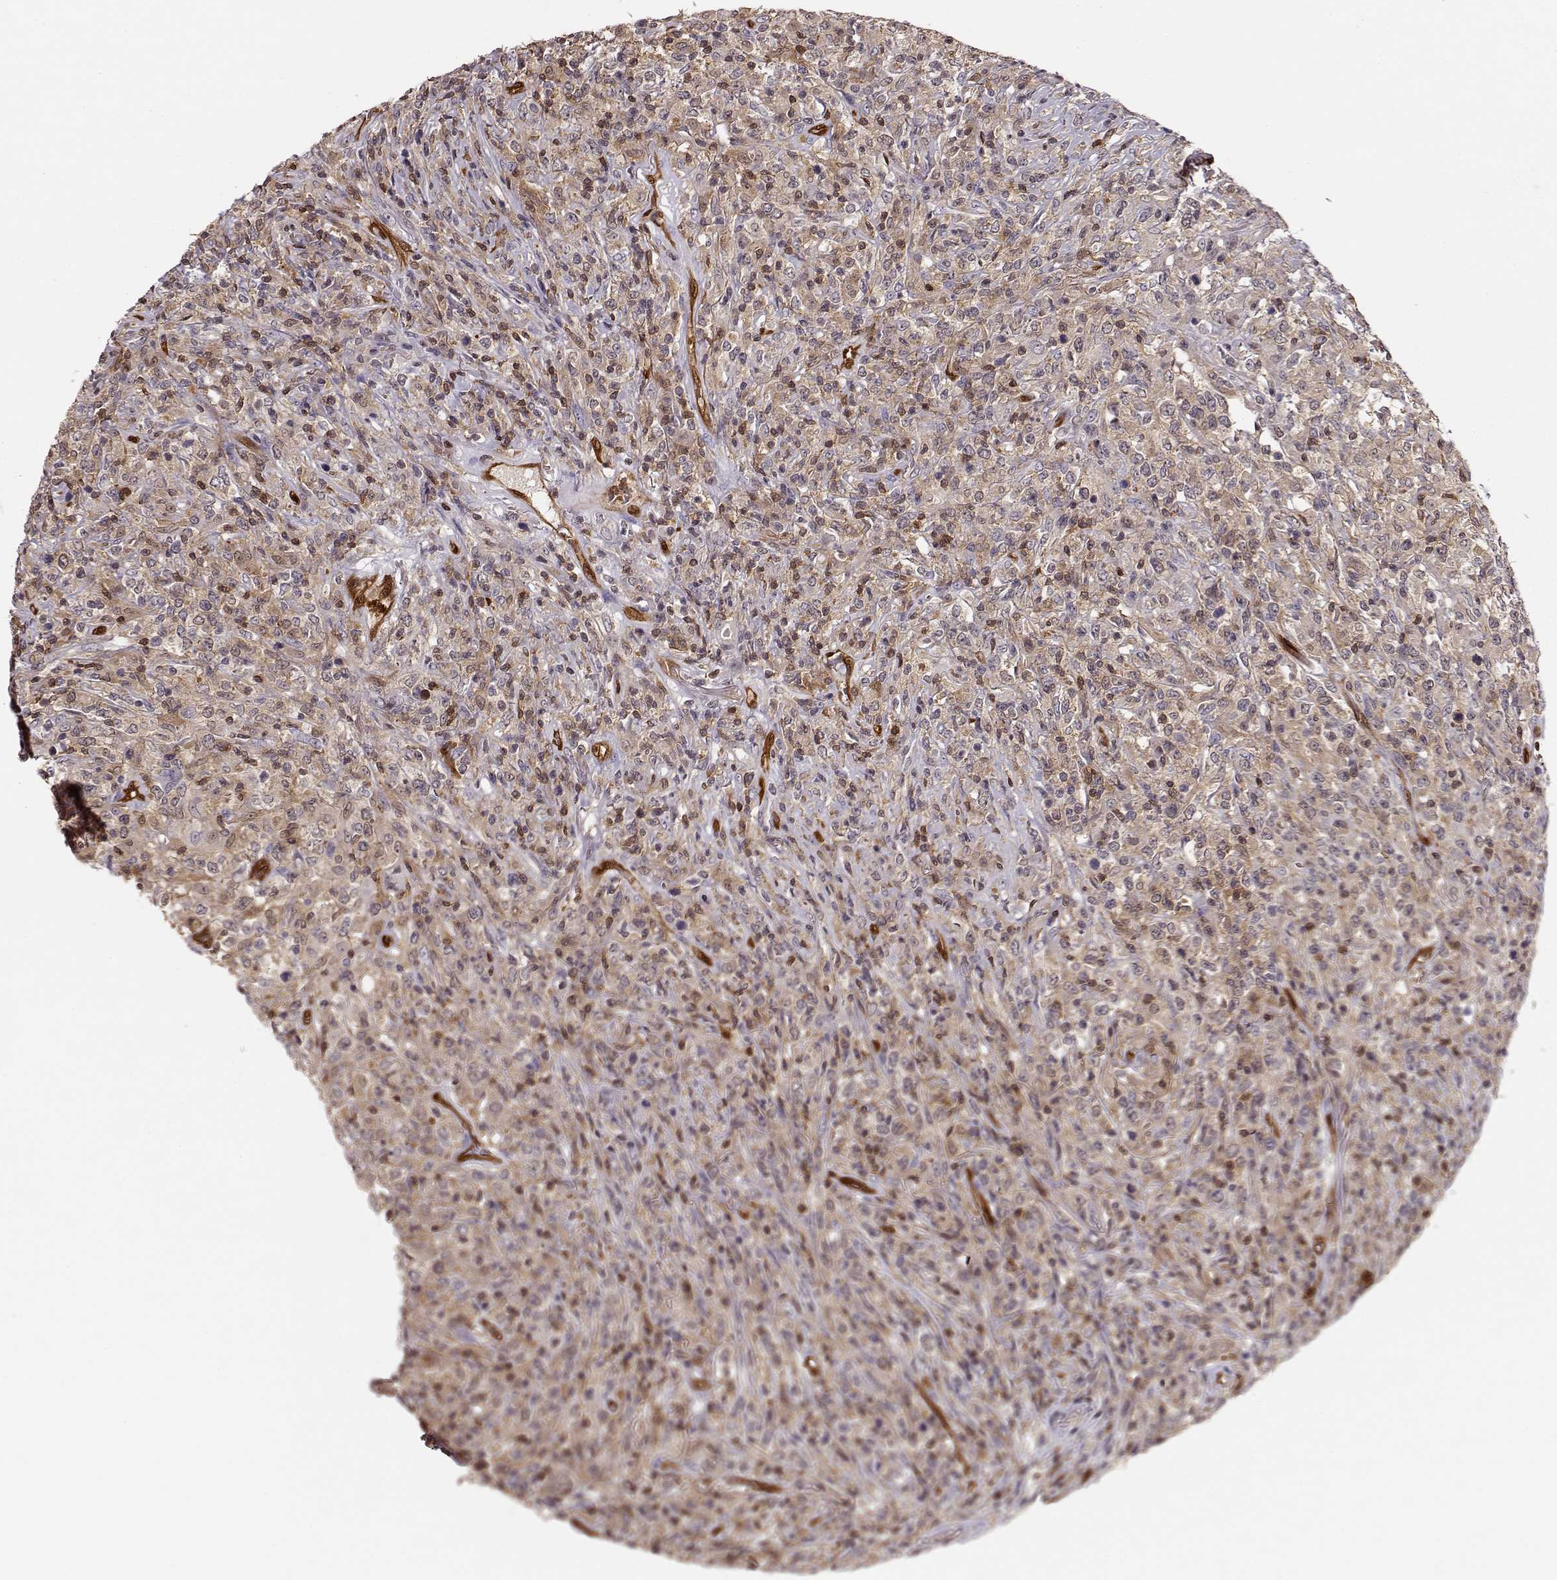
{"staining": {"intensity": "weak", "quantity": ">75%", "location": "cytoplasmic/membranous"}, "tissue": "lymphoma", "cell_type": "Tumor cells", "image_type": "cancer", "snomed": [{"axis": "morphology", "description": "Malignant lymphoma, non-Hodgkin's type, High grade"}, {"axis": "topography", "description": "Lung"}], "caption": "A photomicrograph showing weak cytoplasmic/membranous positivity in about >75% of tumor cells in malignant lymphoma, non-Hodgkin's type (high-grade), as visualized by brown immunohistochemical staining.", "gene": "PNP", "patient": {"sex": "male", "age": 79}}